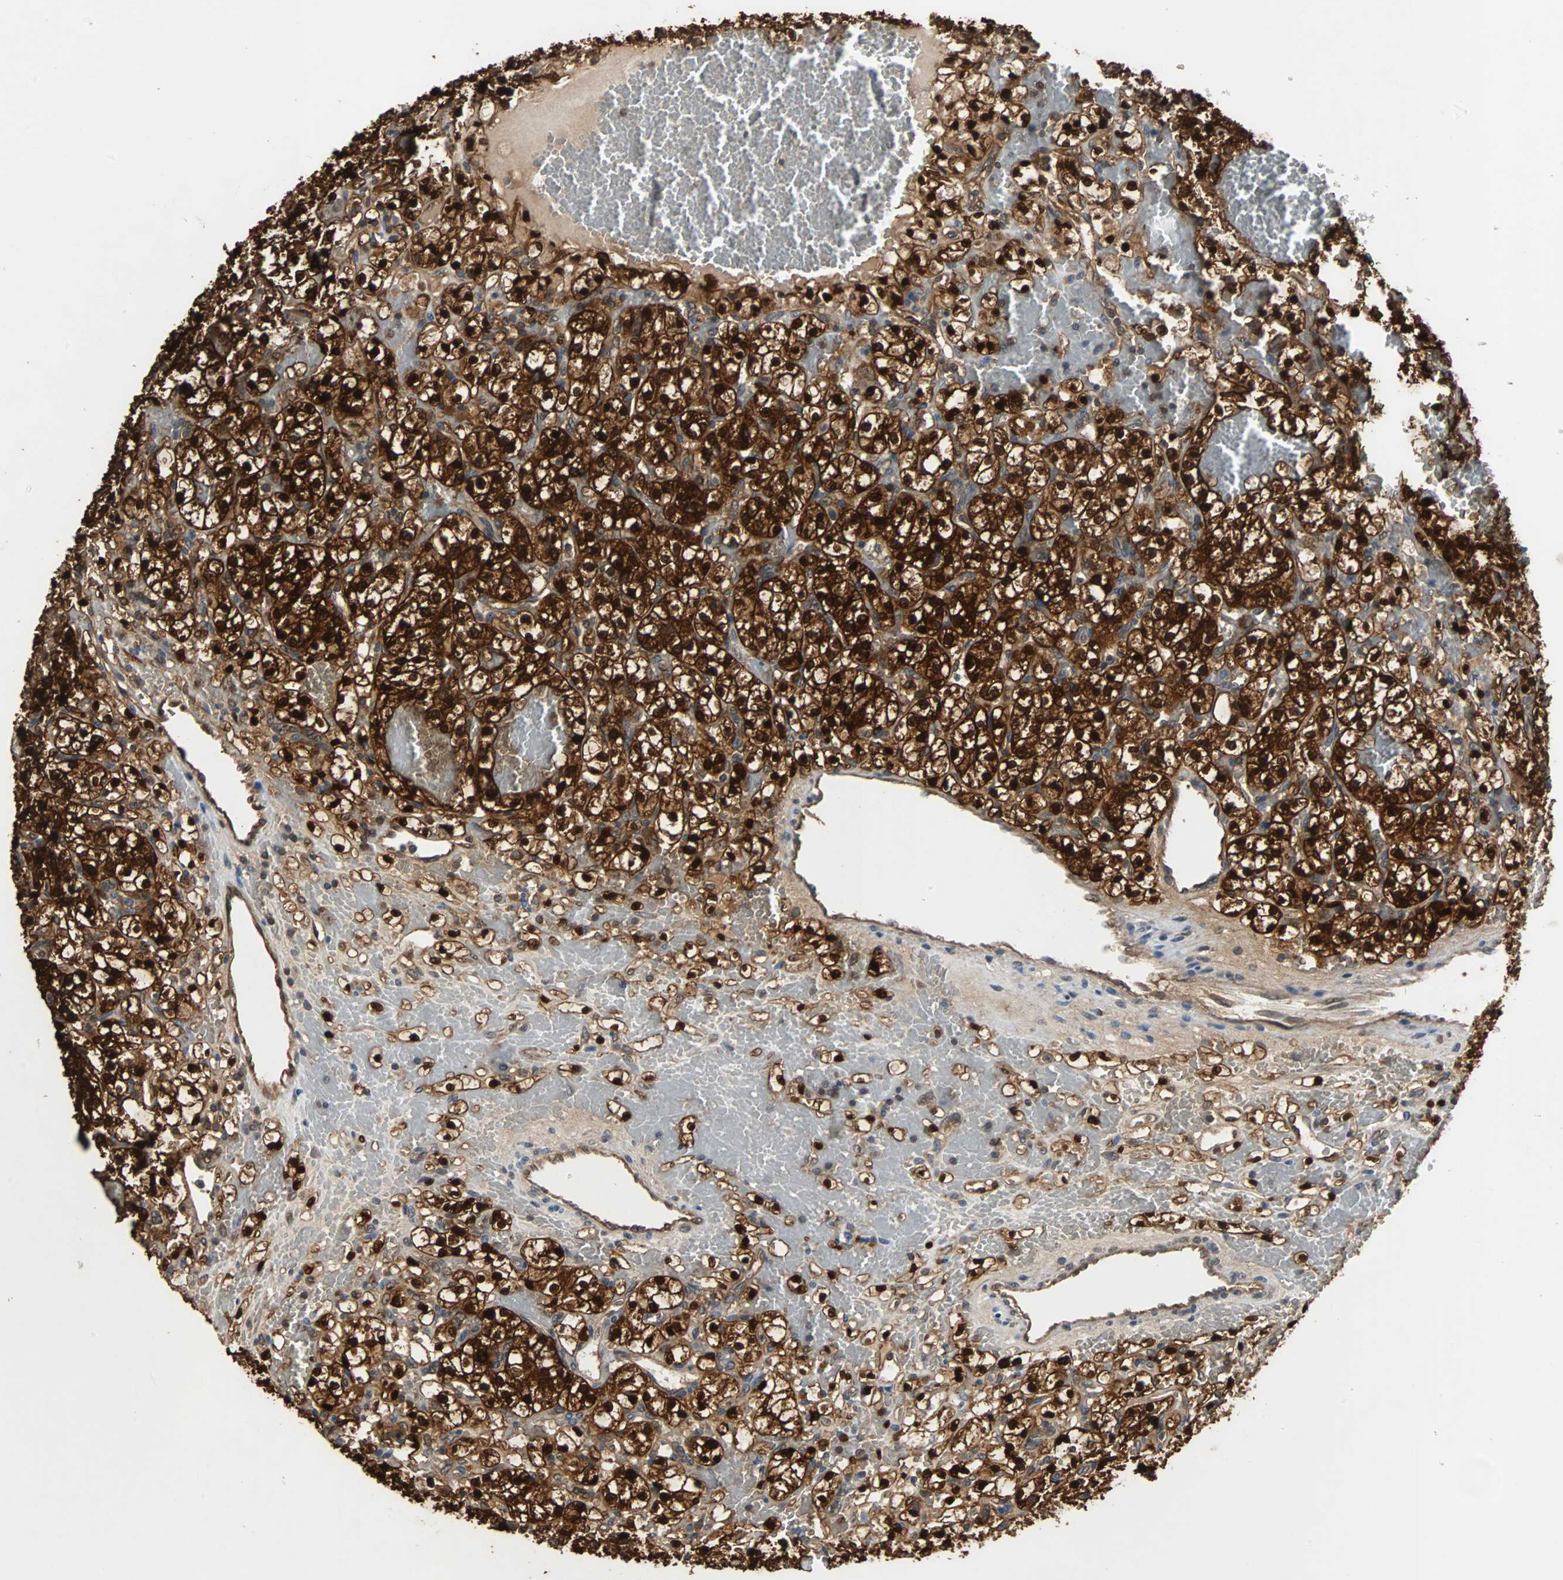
{"staining": {"intensity": "strong", "quantity": ">75%", "location": "cytoplasmic/membranous,nuclear"}, "tissue": "renal cancer", "cell_type": "Tumor cells", "image_type": "cancer", "snomed": [{"axis": "morphology", "description": "Adenocarcinoma, NOS"}, {"axis": "topography", "description": "Kidney"}], "caption": "The immunohistochemical stain labels strong cytoplasmic/membranous and nuclear staining in tumor cells of renal adenocarcinoma tissue.", "gene": "NDRG1", "patient": {"sex": "female", "age": 60}}